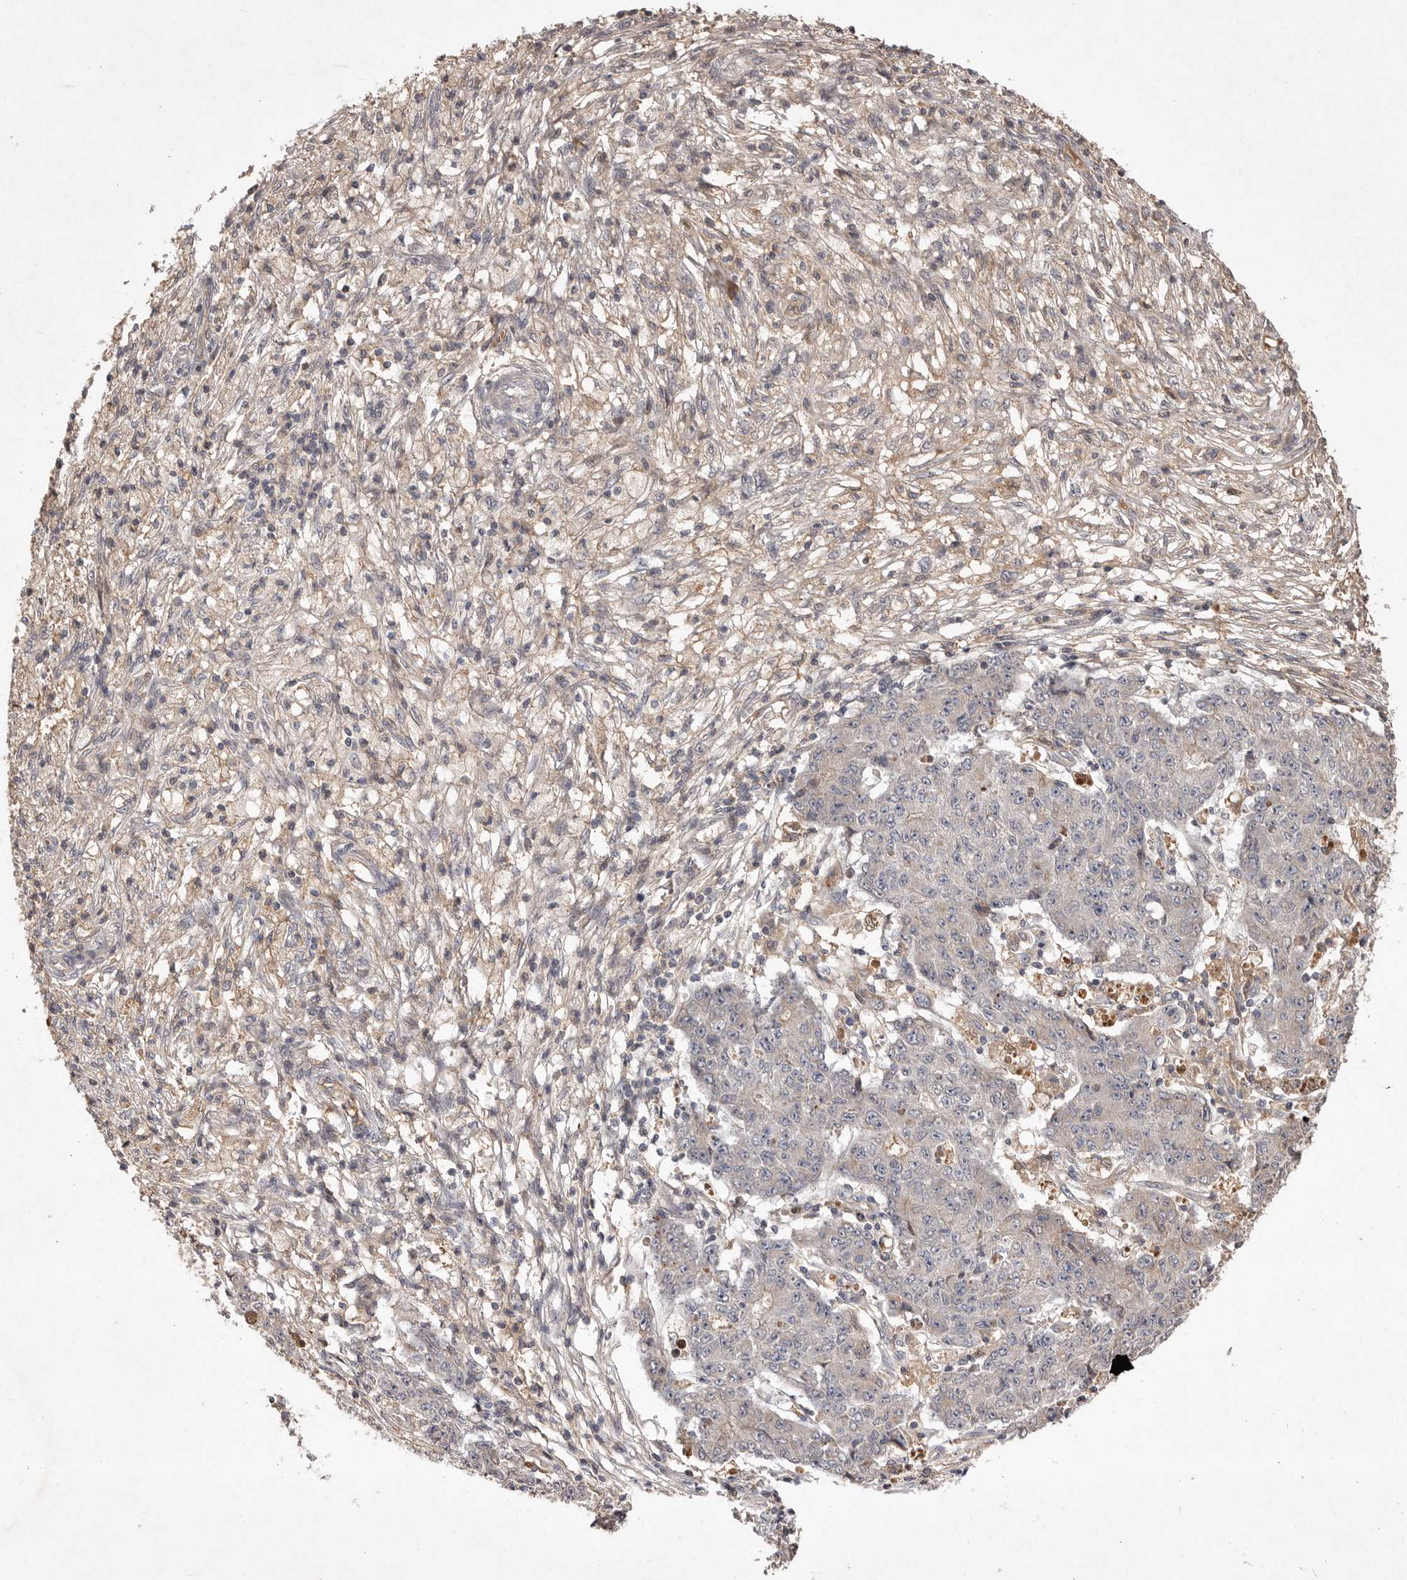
{"staining": {"intensity": "negative", "quantity": "none", "location": "none"}, "tissue": "ovarian cancer", "cell_type": "Tumor cells", "image_type": "cancer", "snomed": [{"axis": "morphology", "description": "Carcinoma, endometroid"}, {"axis": "topography", "description": "Ovary"}], "caption": "This is an immunohistochemistry histopathology image of ovarian endometroid carcinoma. There is no expression in tumor cells.", "gene": "VN1R4", "patient": {"sex": "female", "age": 42}}